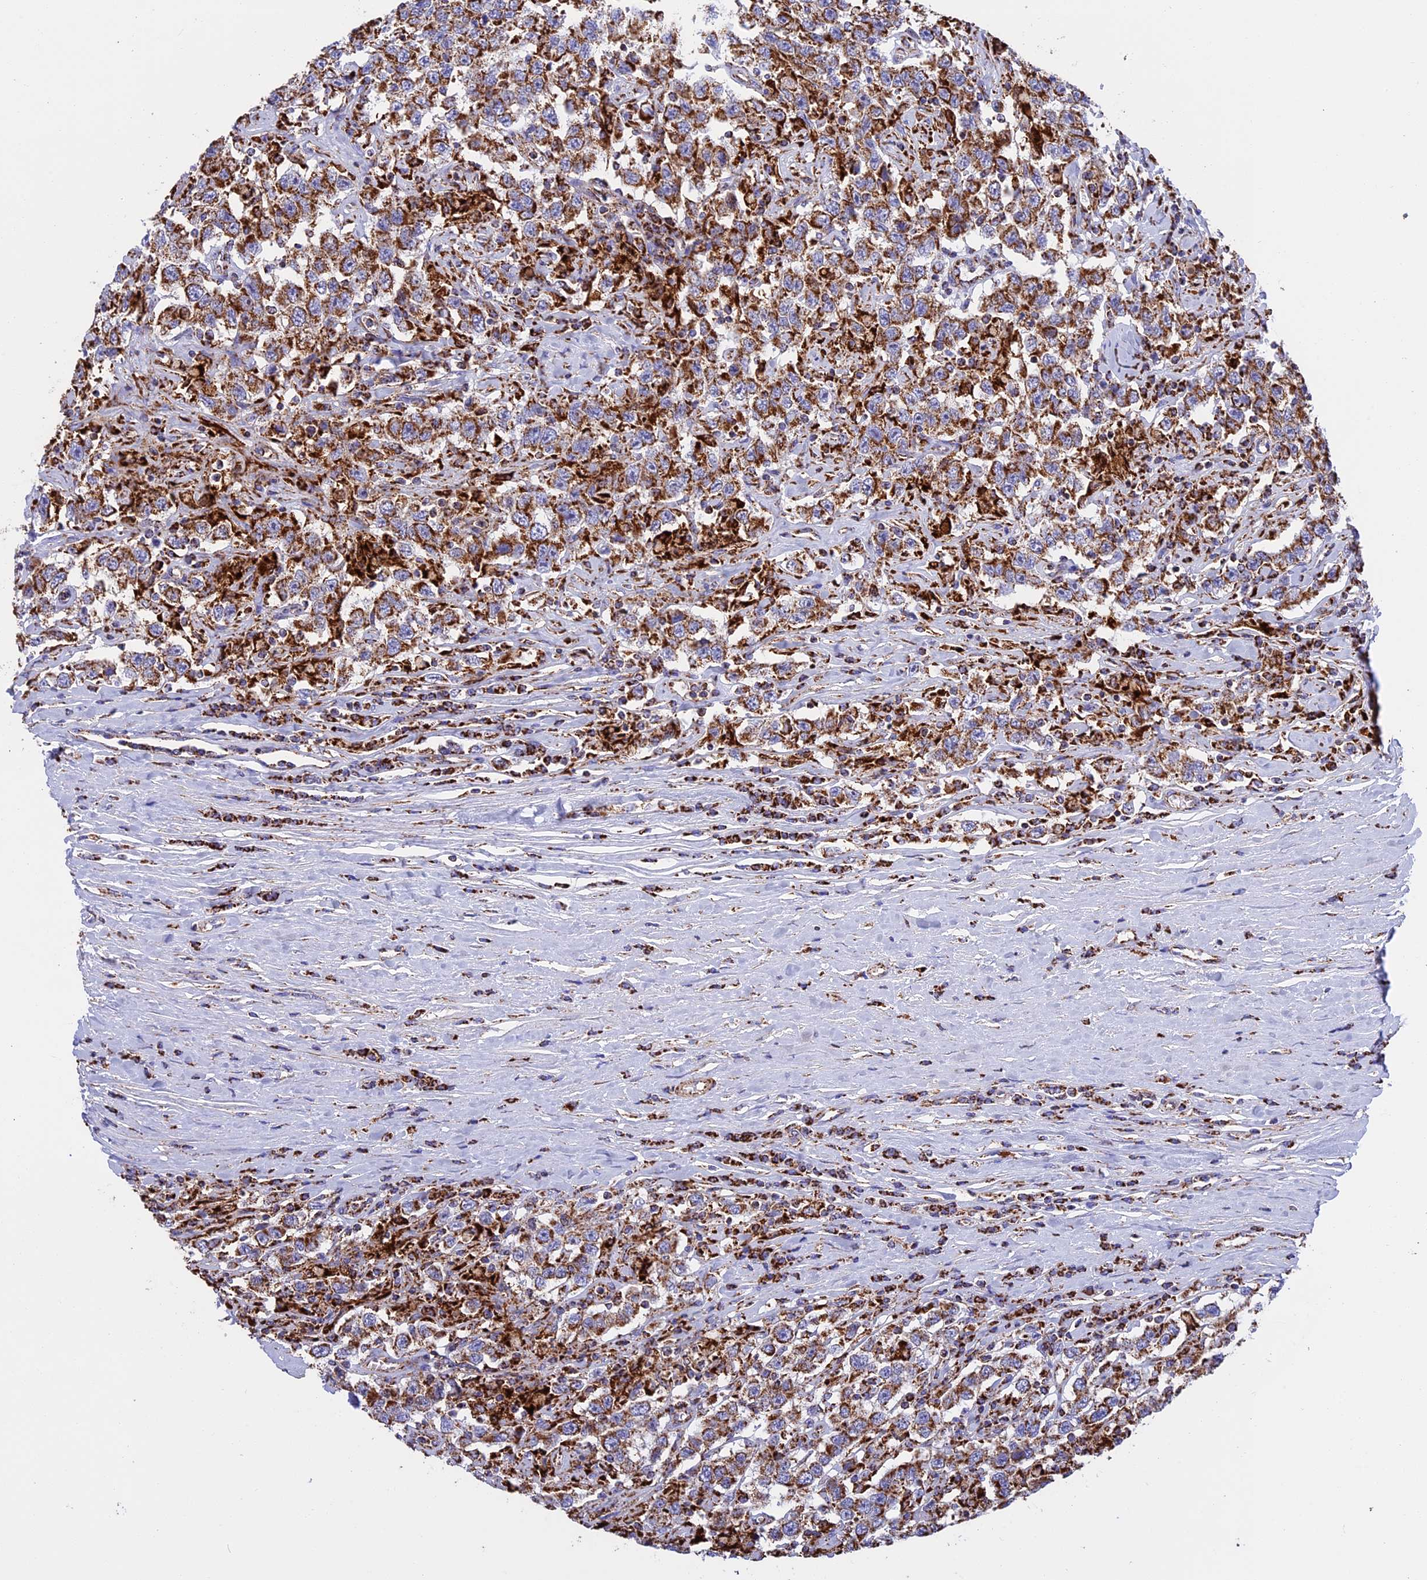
{"staining": {"intensity": "strong", "quantity": ">75%", "location": "cytoplasmic/membranous"}, "tissue": "testis cancer", "cell_type": "Tumor cells", "image_type": "cancer", "snomed": [{"axis": "morphology", "description": "Seminoma, NOS"}, {"axis": "topography", "description": "Testis"}], "caption": "Protein expression by IHC shows strong cytoplasmic/membranous expression in approximately >75% of tumor cells in testis seminoma. Immunohistochemistry stains the protein in brown and the nuclei are stained blue.", "gene": "UQCRB", "patient": {"sex": "male", "age": 41}}